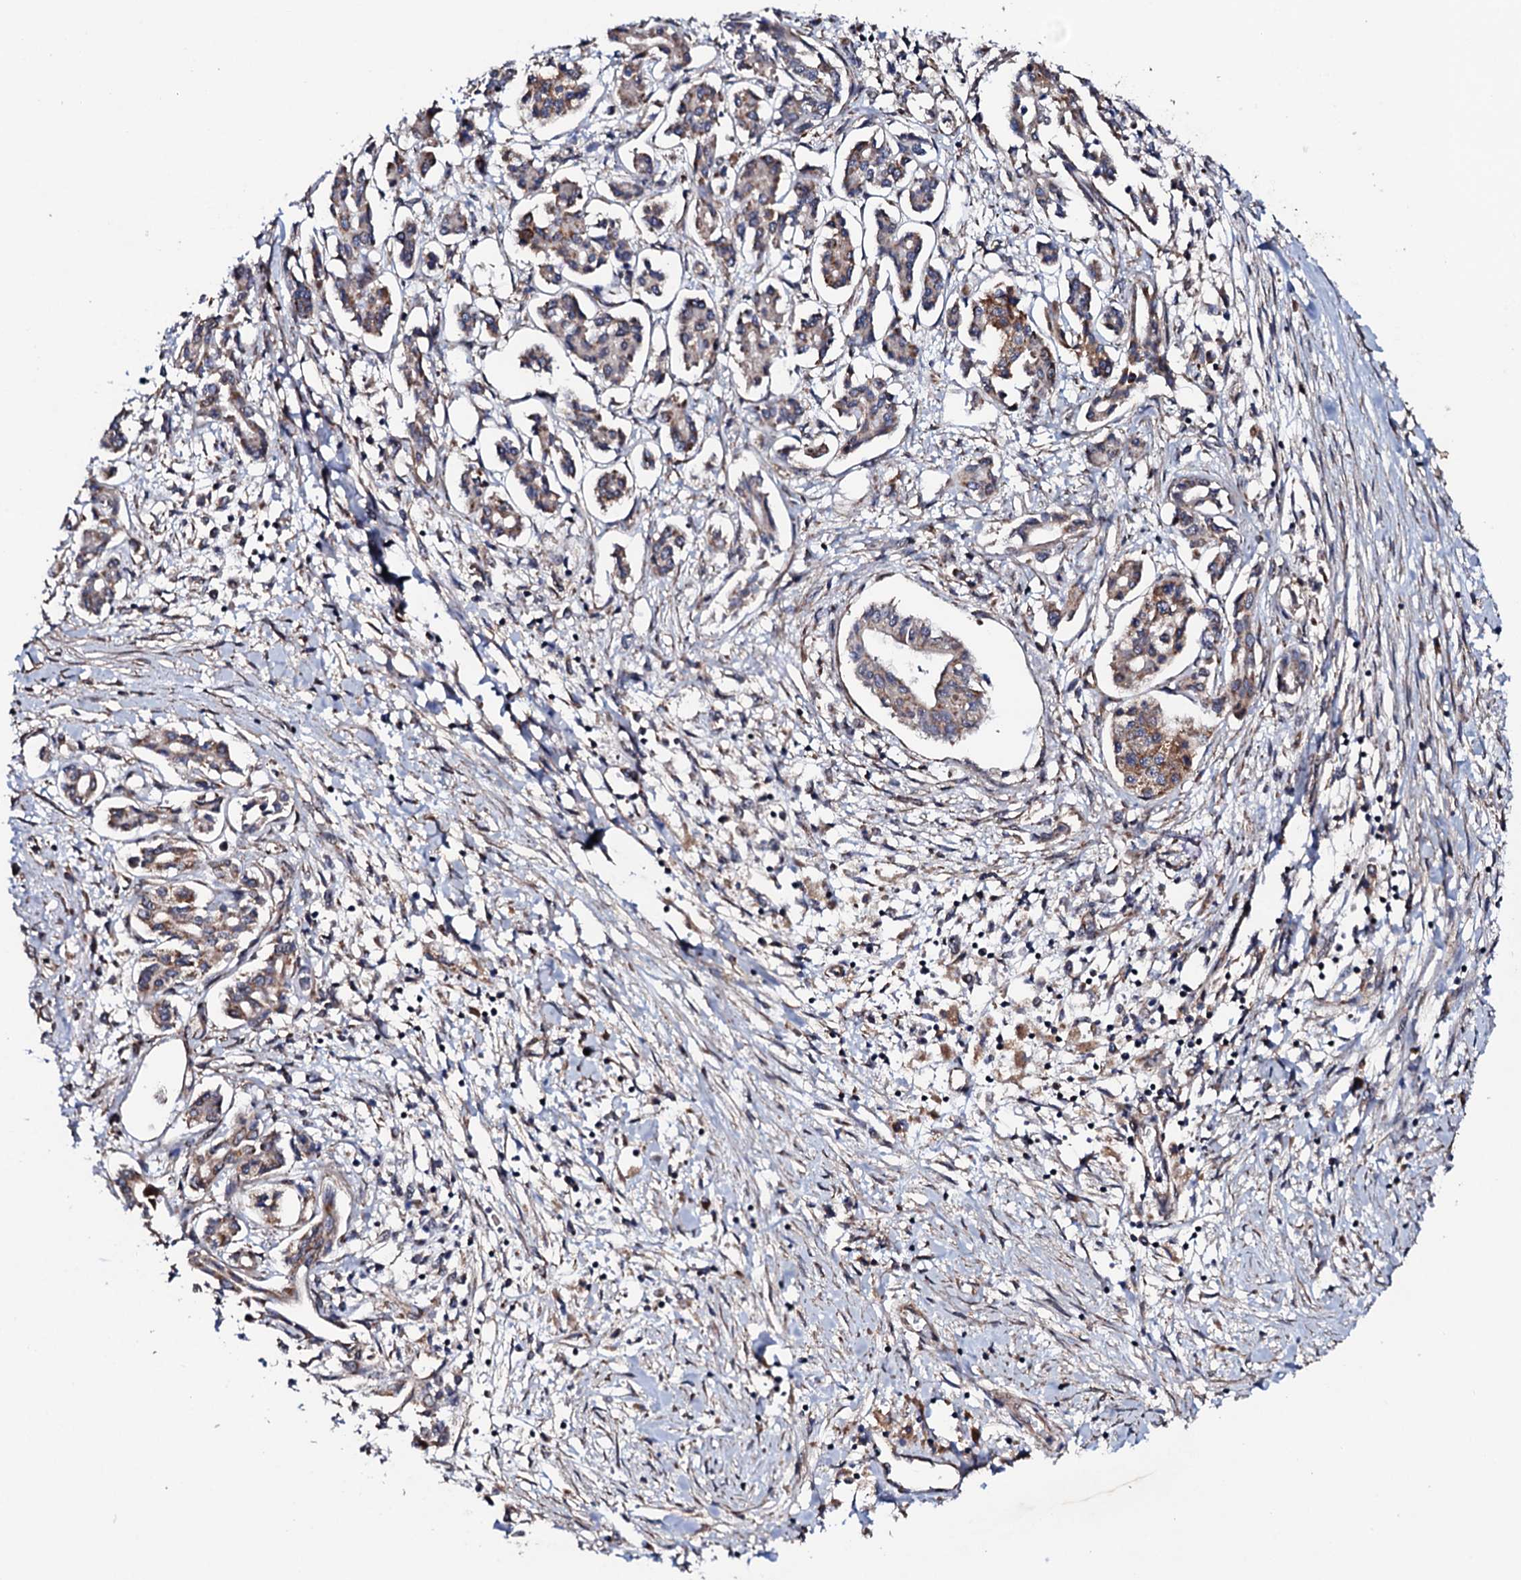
{"staining": {"intensity": "weak", "quantity": ">75%", "location": "cytoplasmic/membranous"}, "tissue": "pancreatic cancer", "cell_type": "Tumor cells", "image_type": "cancer", "snomed": [{"axis": "morphology", "description": "Adenocarcinoma, NOS"}, {"axis": "topography", "description": "Pancreas"}], "caption": "This photomicrograph demonstrates immunohistochemistry staining of adenocarcinoma (pancreatic), with low weak cytoplasmic/membranous positivity in approximately >75% of tumor cells.", "gene": "MTIF3", "patient": {"sex": "female", "age": 50}}